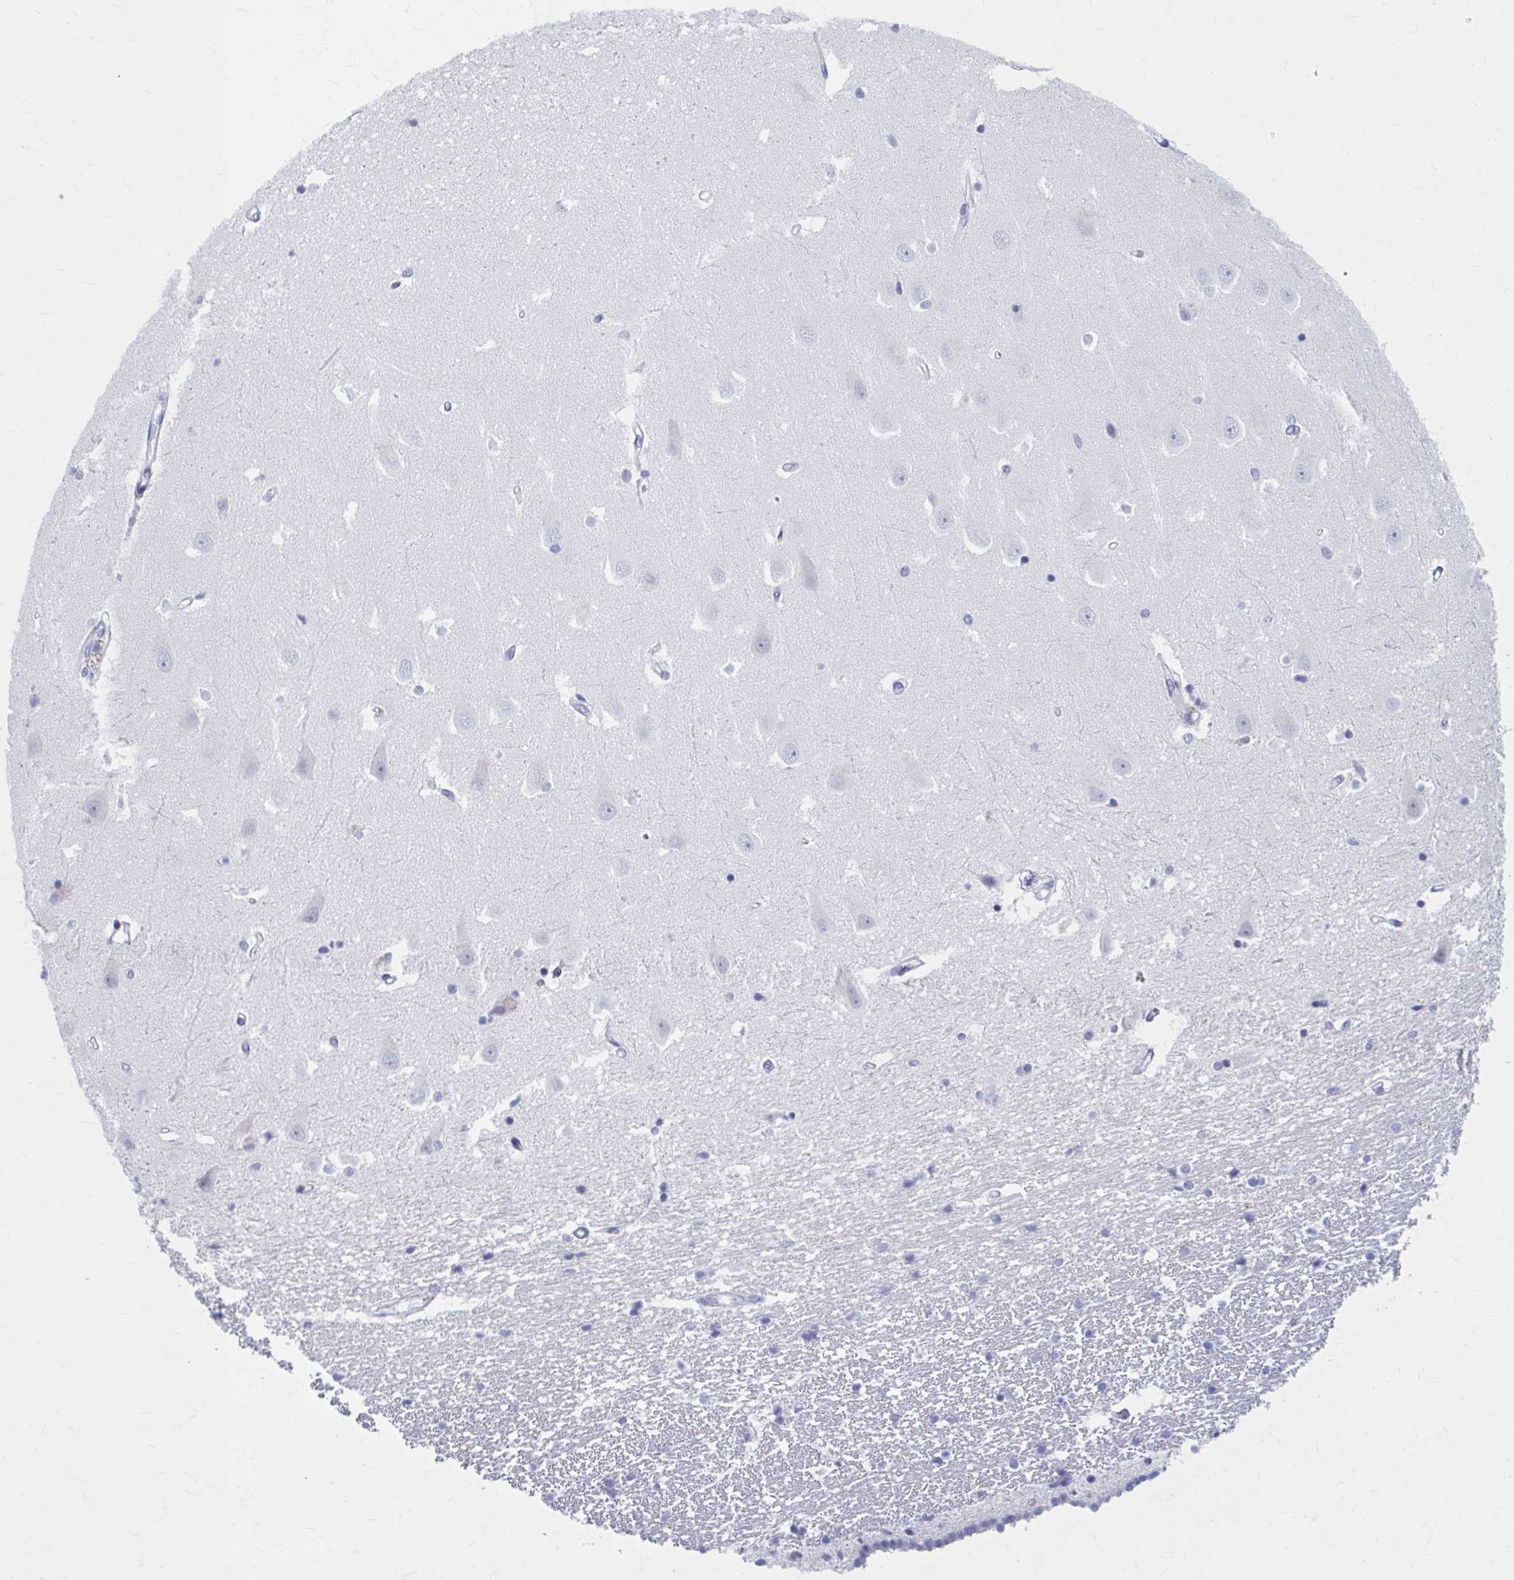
{"staining": {"intensity": "negative", "quantity": "none", "location": "none"}, "tissue": "hippocampus", "cell_type": "Glial cells", "image_type": "normal", "snomed": [{"axis": "morphology", "description": "Normal tissue, NOS"}, {"axis": "topography", "description": "Hippocampus"}], "caption": "Immunohistochemistry of benign human hippocampus exhibits no staining in glial cells.", "gene": "CCDC105", "patient": {"sex": "male", "age": 63}}